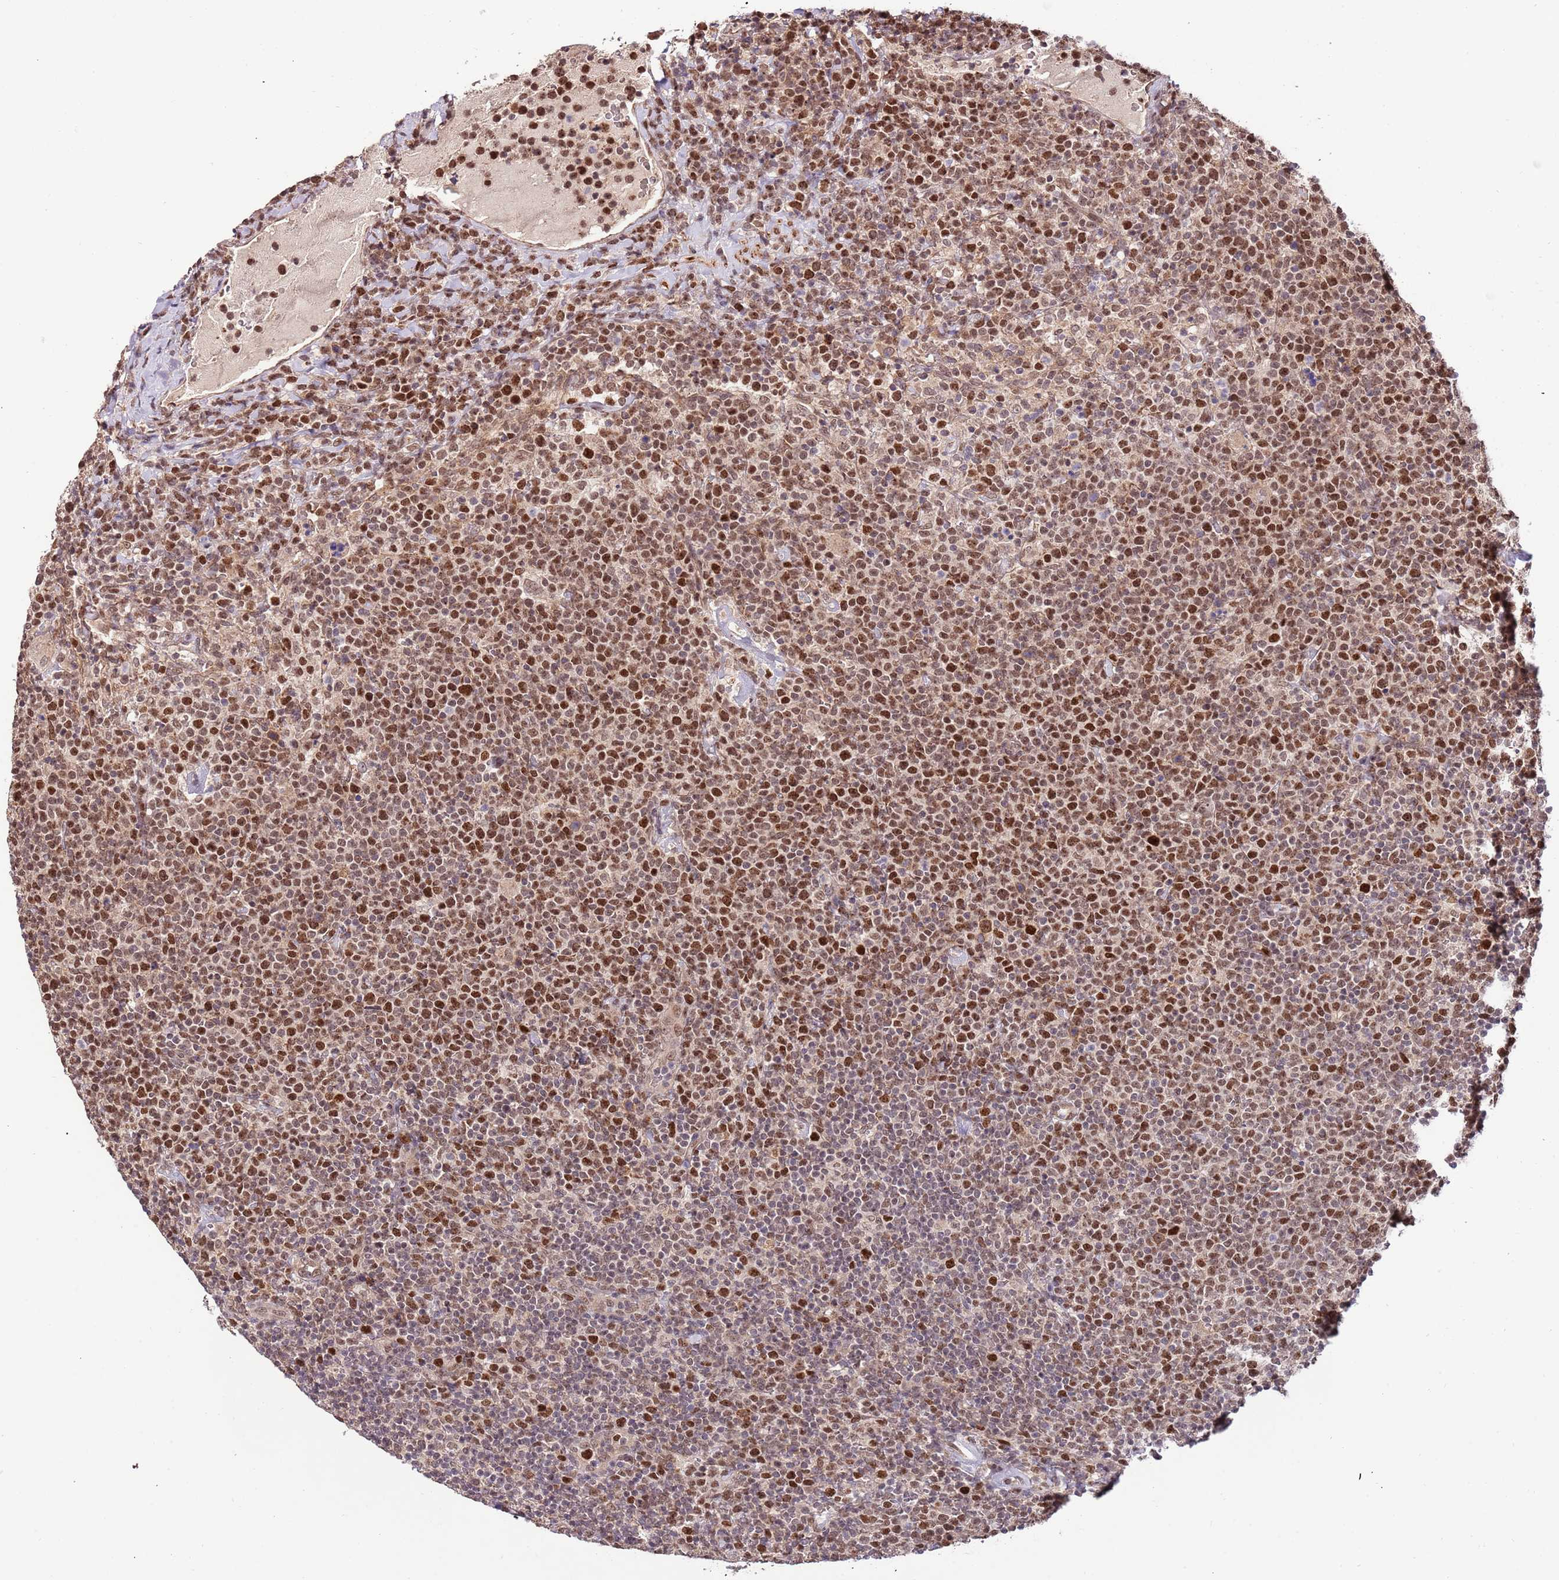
{"staining": {"intensity": "strong", "quantity": ">75%", "location": "nuclear"}, "tissue": "lymphoma", "cell_type": "Tumor cells", "image_type": "cancer", "snomed": [{"axis": "morphology", "description": "Malignant lymphoma, non-Hodgkin's type, High grade"}, {"axis": "topography", "description": "Lymph node"}], "caption": "This histopathology image shows high-grade malignant lymphoma, non-Hodgkin's type stained with immunohistochemistry to label a protein in brown. The nuclear of tumor cells show strong positivity for the protein. Nuclei are counter-stained blue.", "gene": "RIF1", "patient": {"sex": "male", "age": 61}}